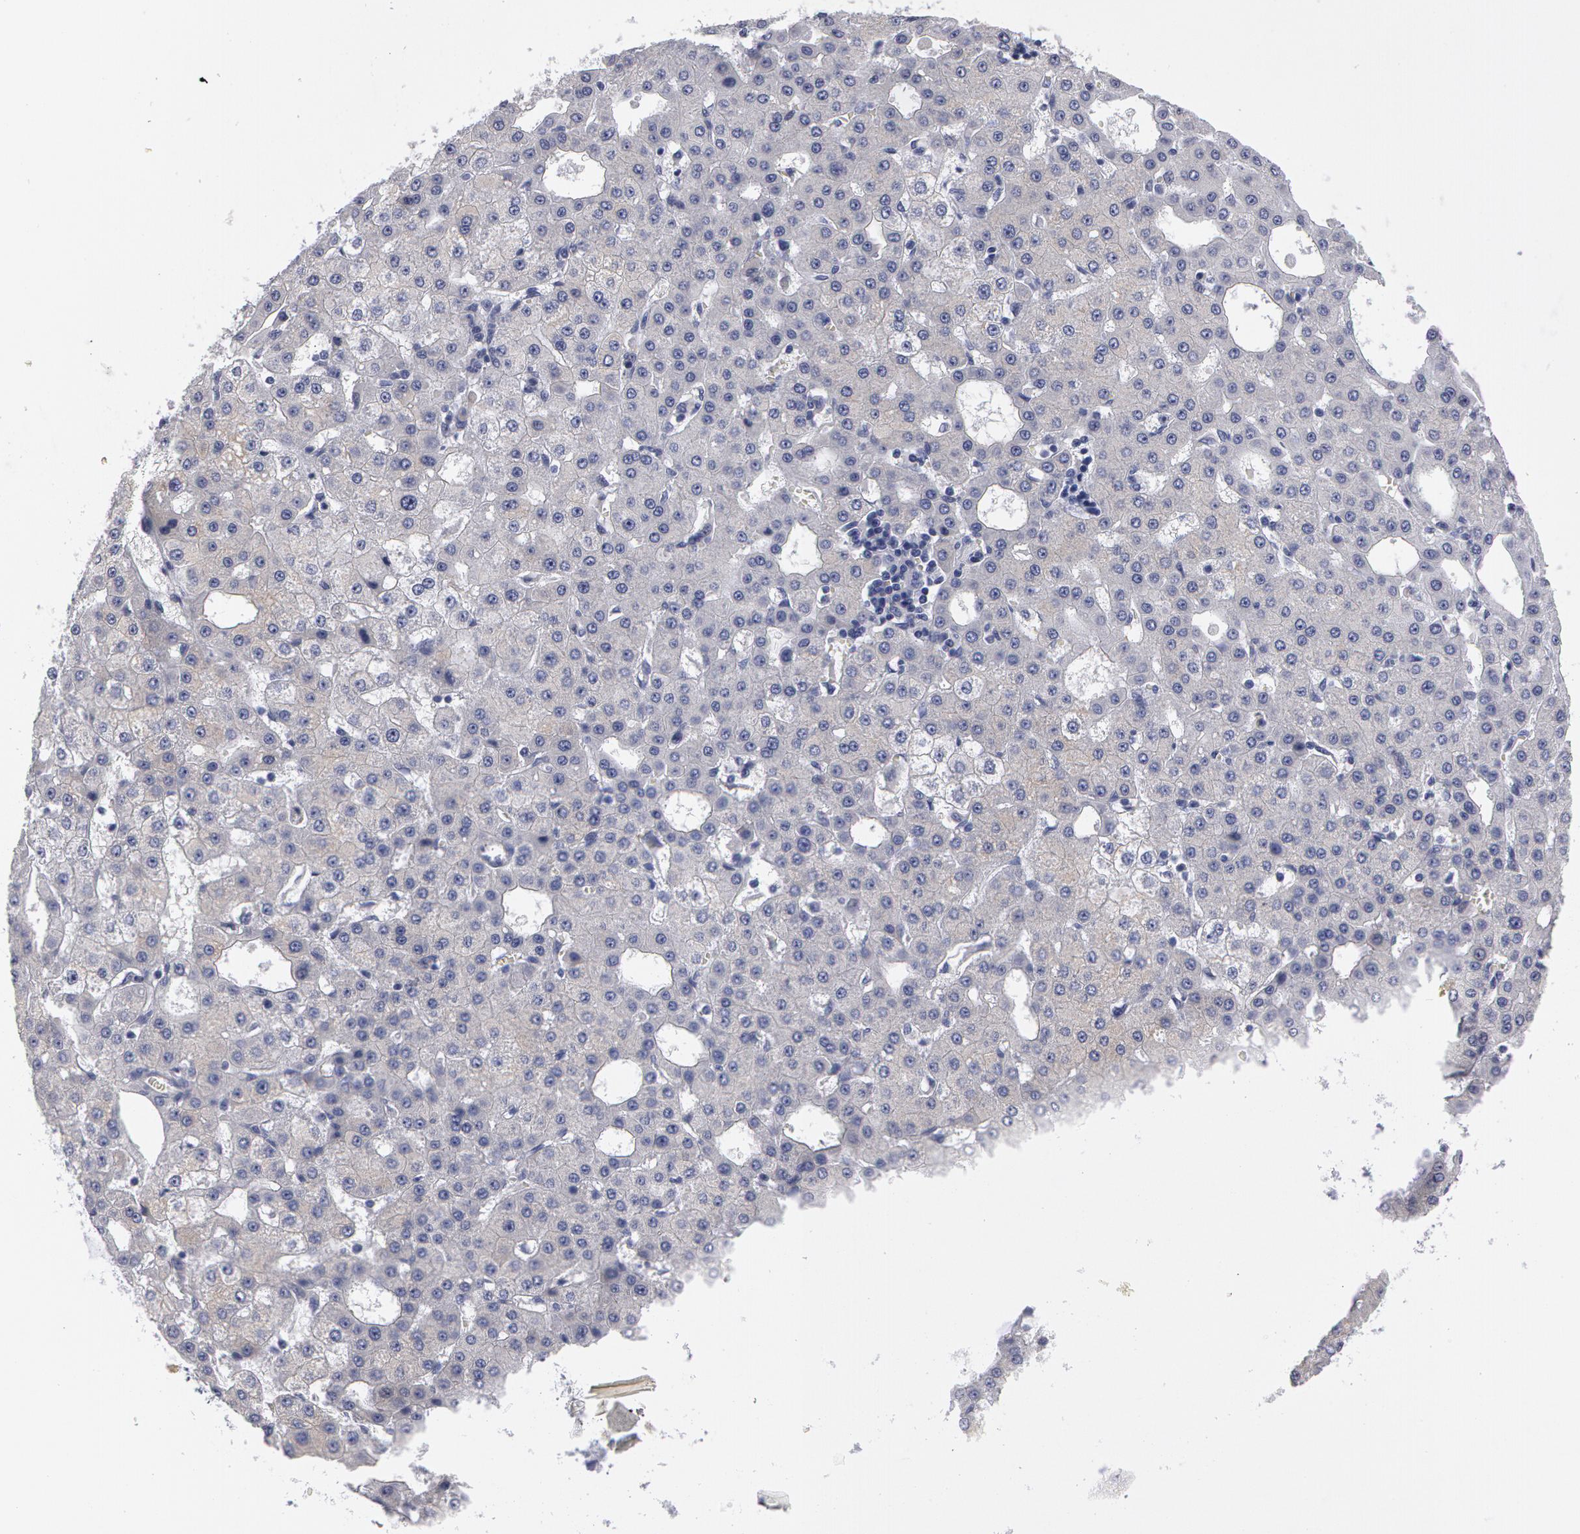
{"staining": {"intensity": "negative", "quantity": "none", "location": "none"}, "tissue": "liver cancer", "cell_type": "Tumor cells", "image_type": "cancer", "snomed": [{"axis": "morphology", "description": "Carcinoma, Hepatocellular, NOS"}, {"axis": "topography", "description": "Liver"}], "caption": "DAB (3,3'-diaminobenzidine) immunohistochemical staining of liver cancer shows no significant expression in tumor cells.", "gene": "SMC1B", "patient": {"sex": "male", "age": 47}}